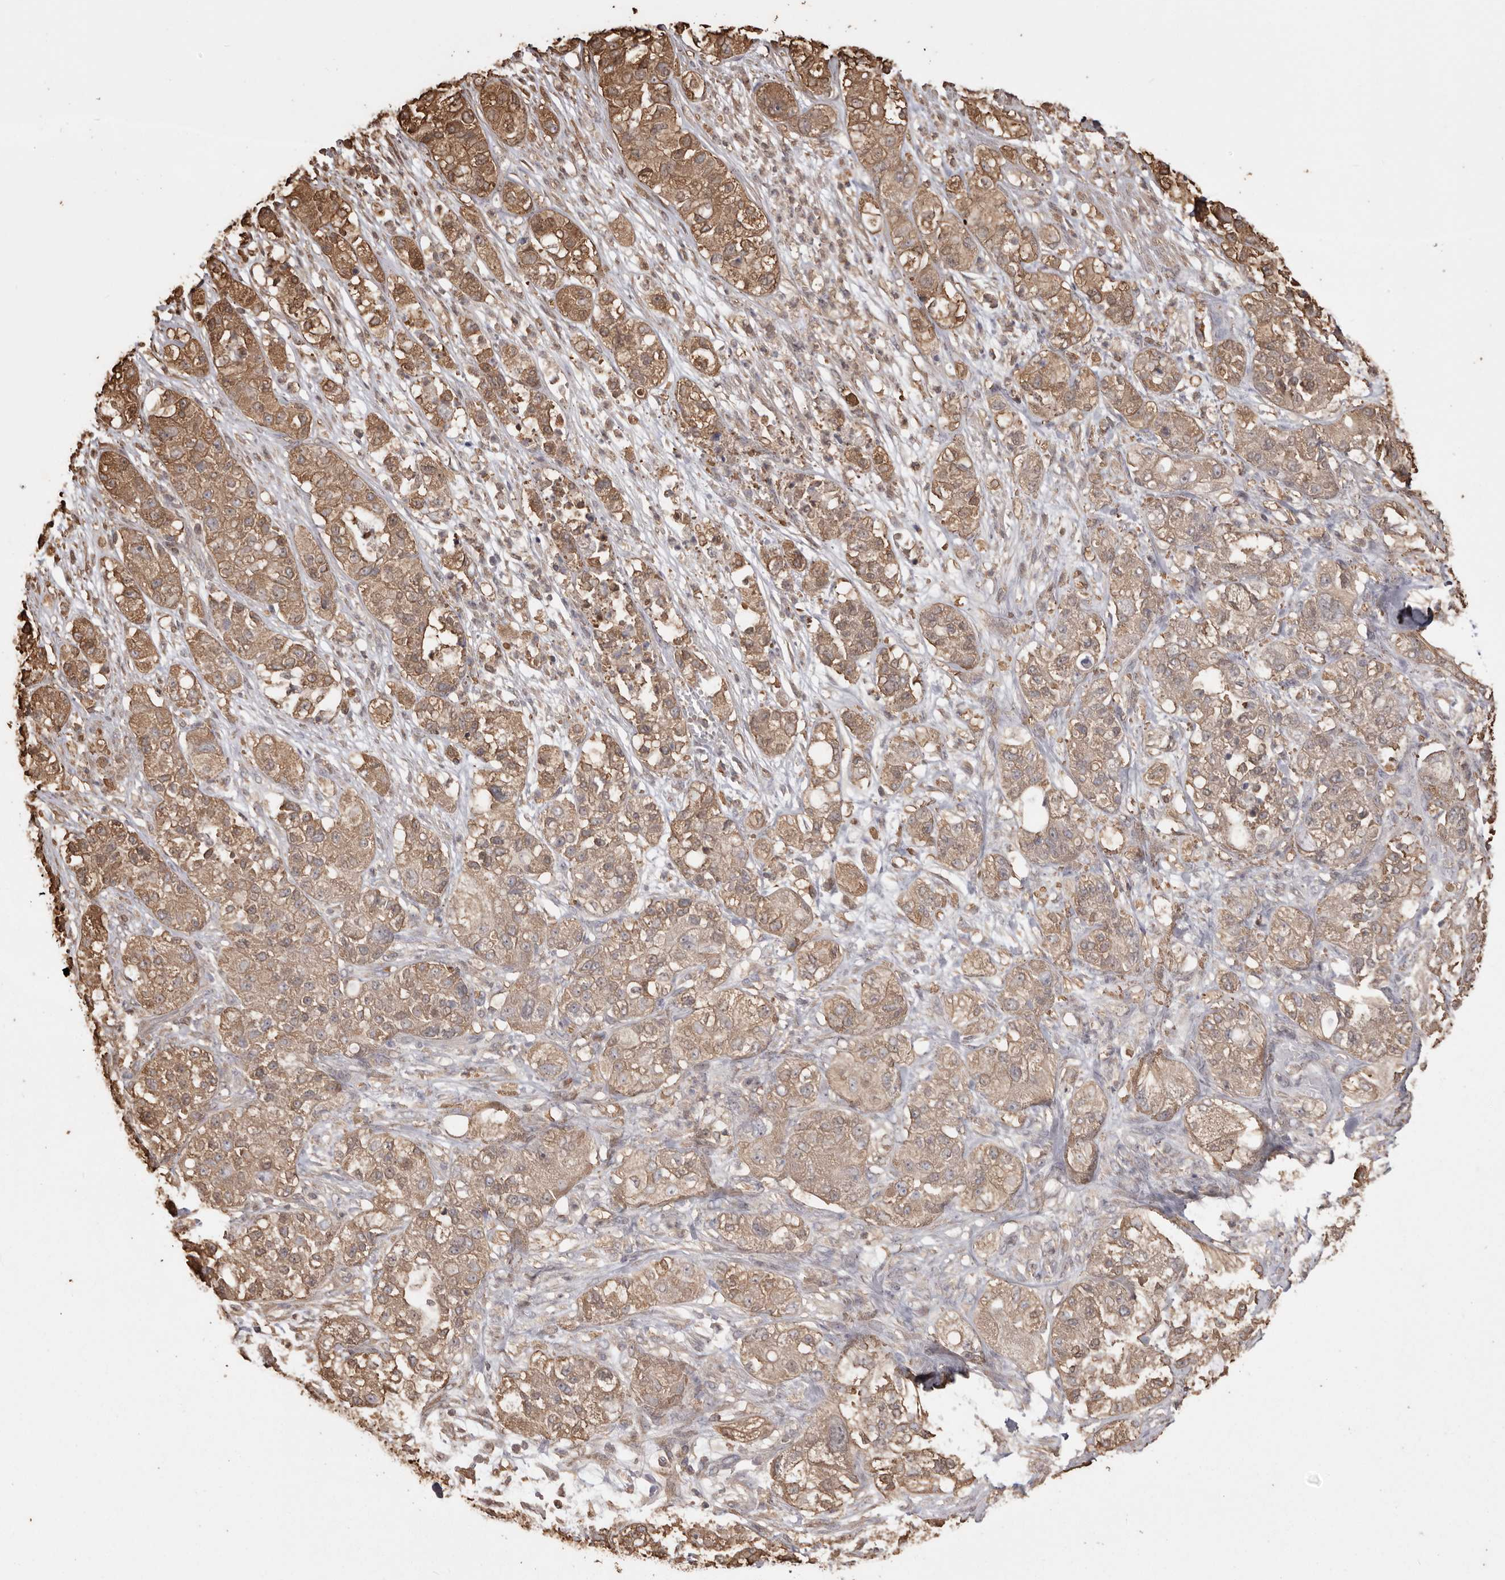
{"staining": {"intensity": "moderate", "quantity": ">75%", "location": "cytoplasmic/membranous"}, "tissue": "pancreatic cancer", "cell_type": "Tumor cells", "image_type": "cancer", "snomed": [{"axis": "morphology", "description": "Adenocarcinoma, NOS"}, {"axis": "topography", "description": "Pancreas"}], "caption": "Immunohistochemistry (IHC) (DAB (3,3'-diaminobenzidine)) staining of pancreatic adenocarcinoma displays moderate cytoplasmic/membranous protein expression in about >75% of tumor cells.", "gene": "PKM", "patient": {"sex": "female", "age": 78}}